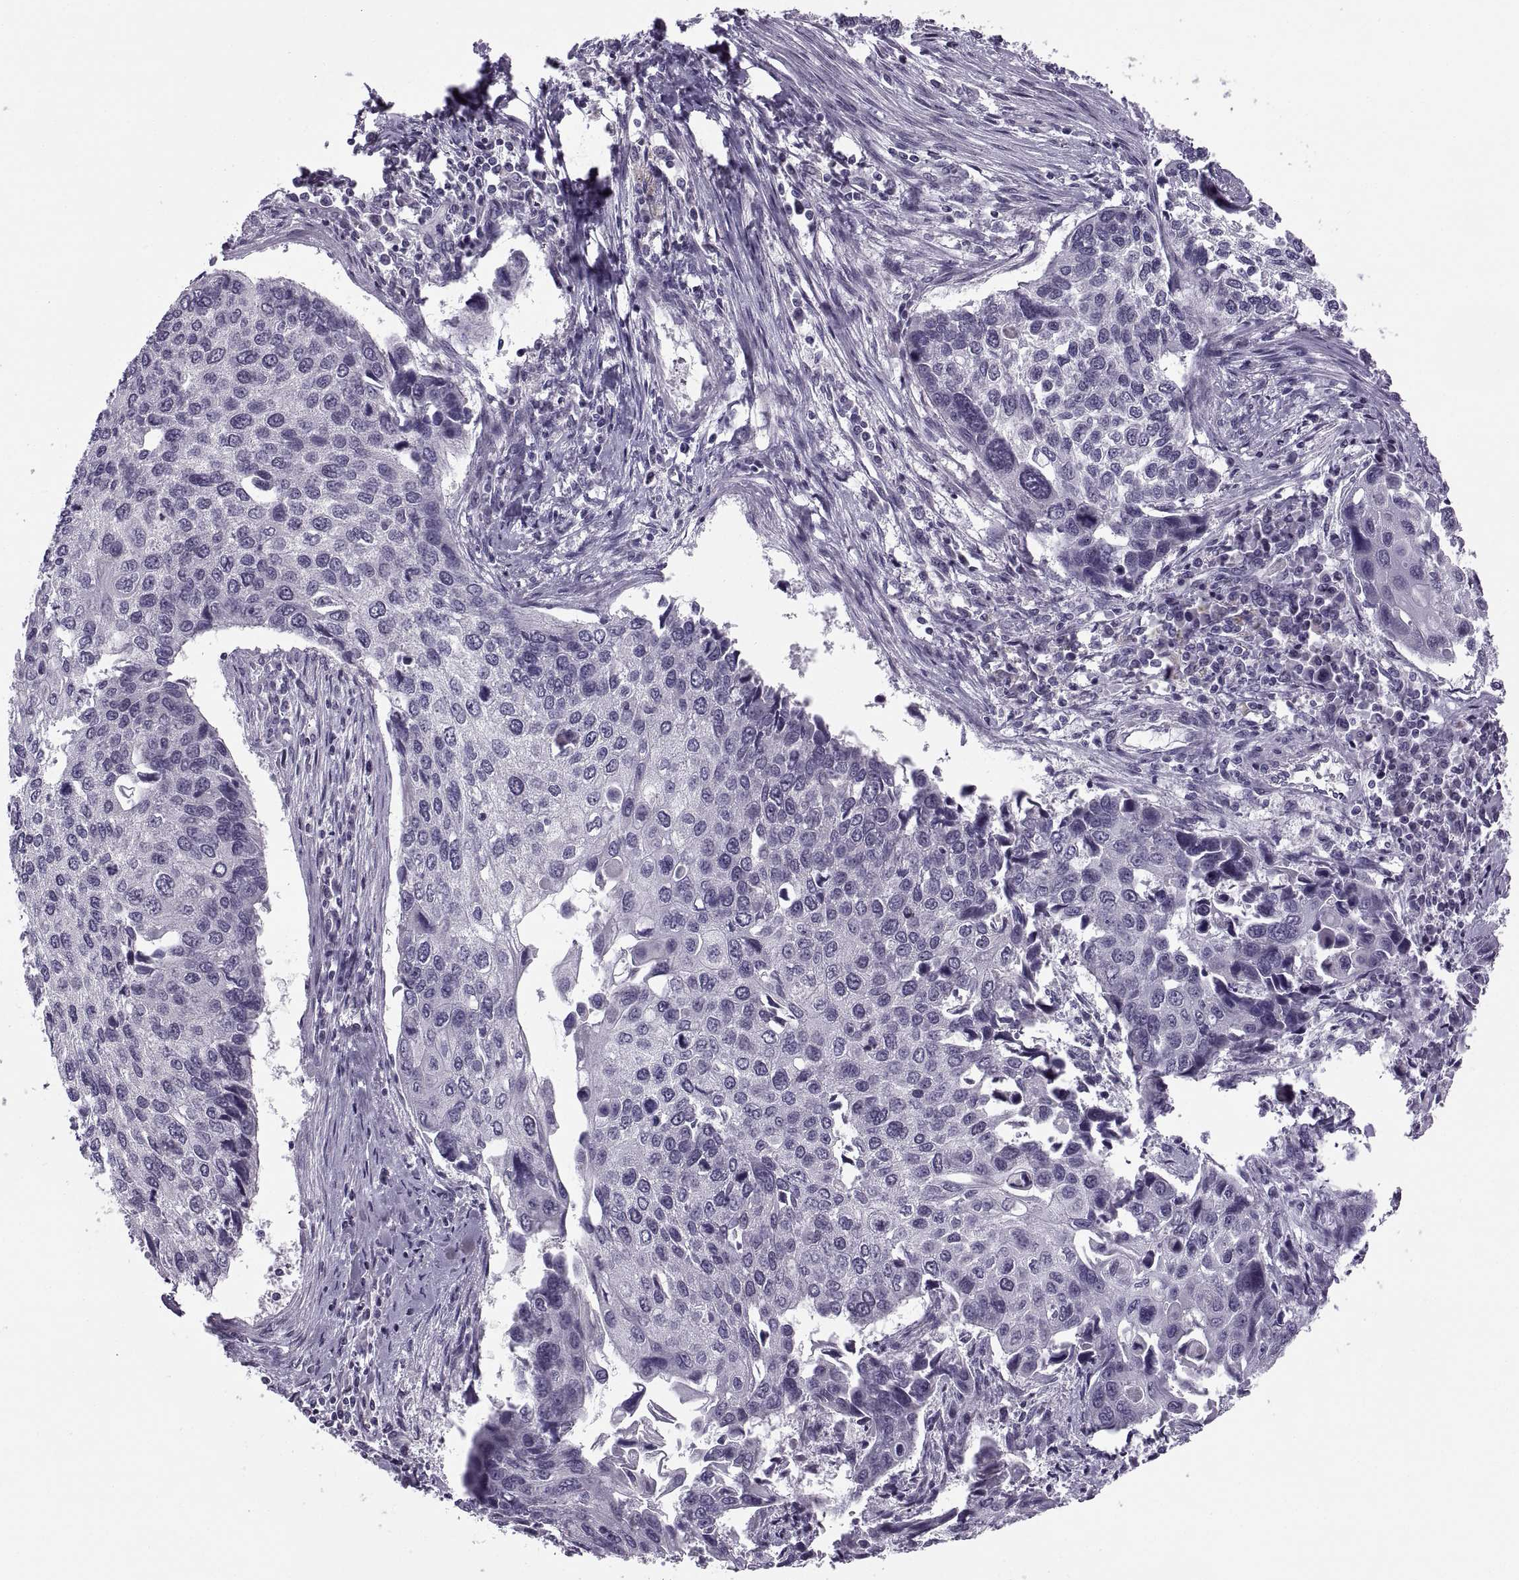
{"staining": {"intensity": "negative", "quantity": "none", "location": "none"}, "tissue": "lung cancer", "cell_type": "Tumor cells", "image_type": "cancer", "snomed": [{"axis": "morphology", "description": "Squamous cell carcinoma, NOS"}, {"axis": "morphology", "description": "Squamous cell carcinoma, metastatic, NOS"}, {"axis": "topography", "description": "Lung"}], "caption": "Immunohistochemistry micrograph of neoplastic tissue: human lung cancer (metastatic squamous cell carcinoma) stained with DAB demonstrates no significant protein staining in tumor cells.", "gene": "MAGEB1", "patient": {"sex": "male", "age": 63}}